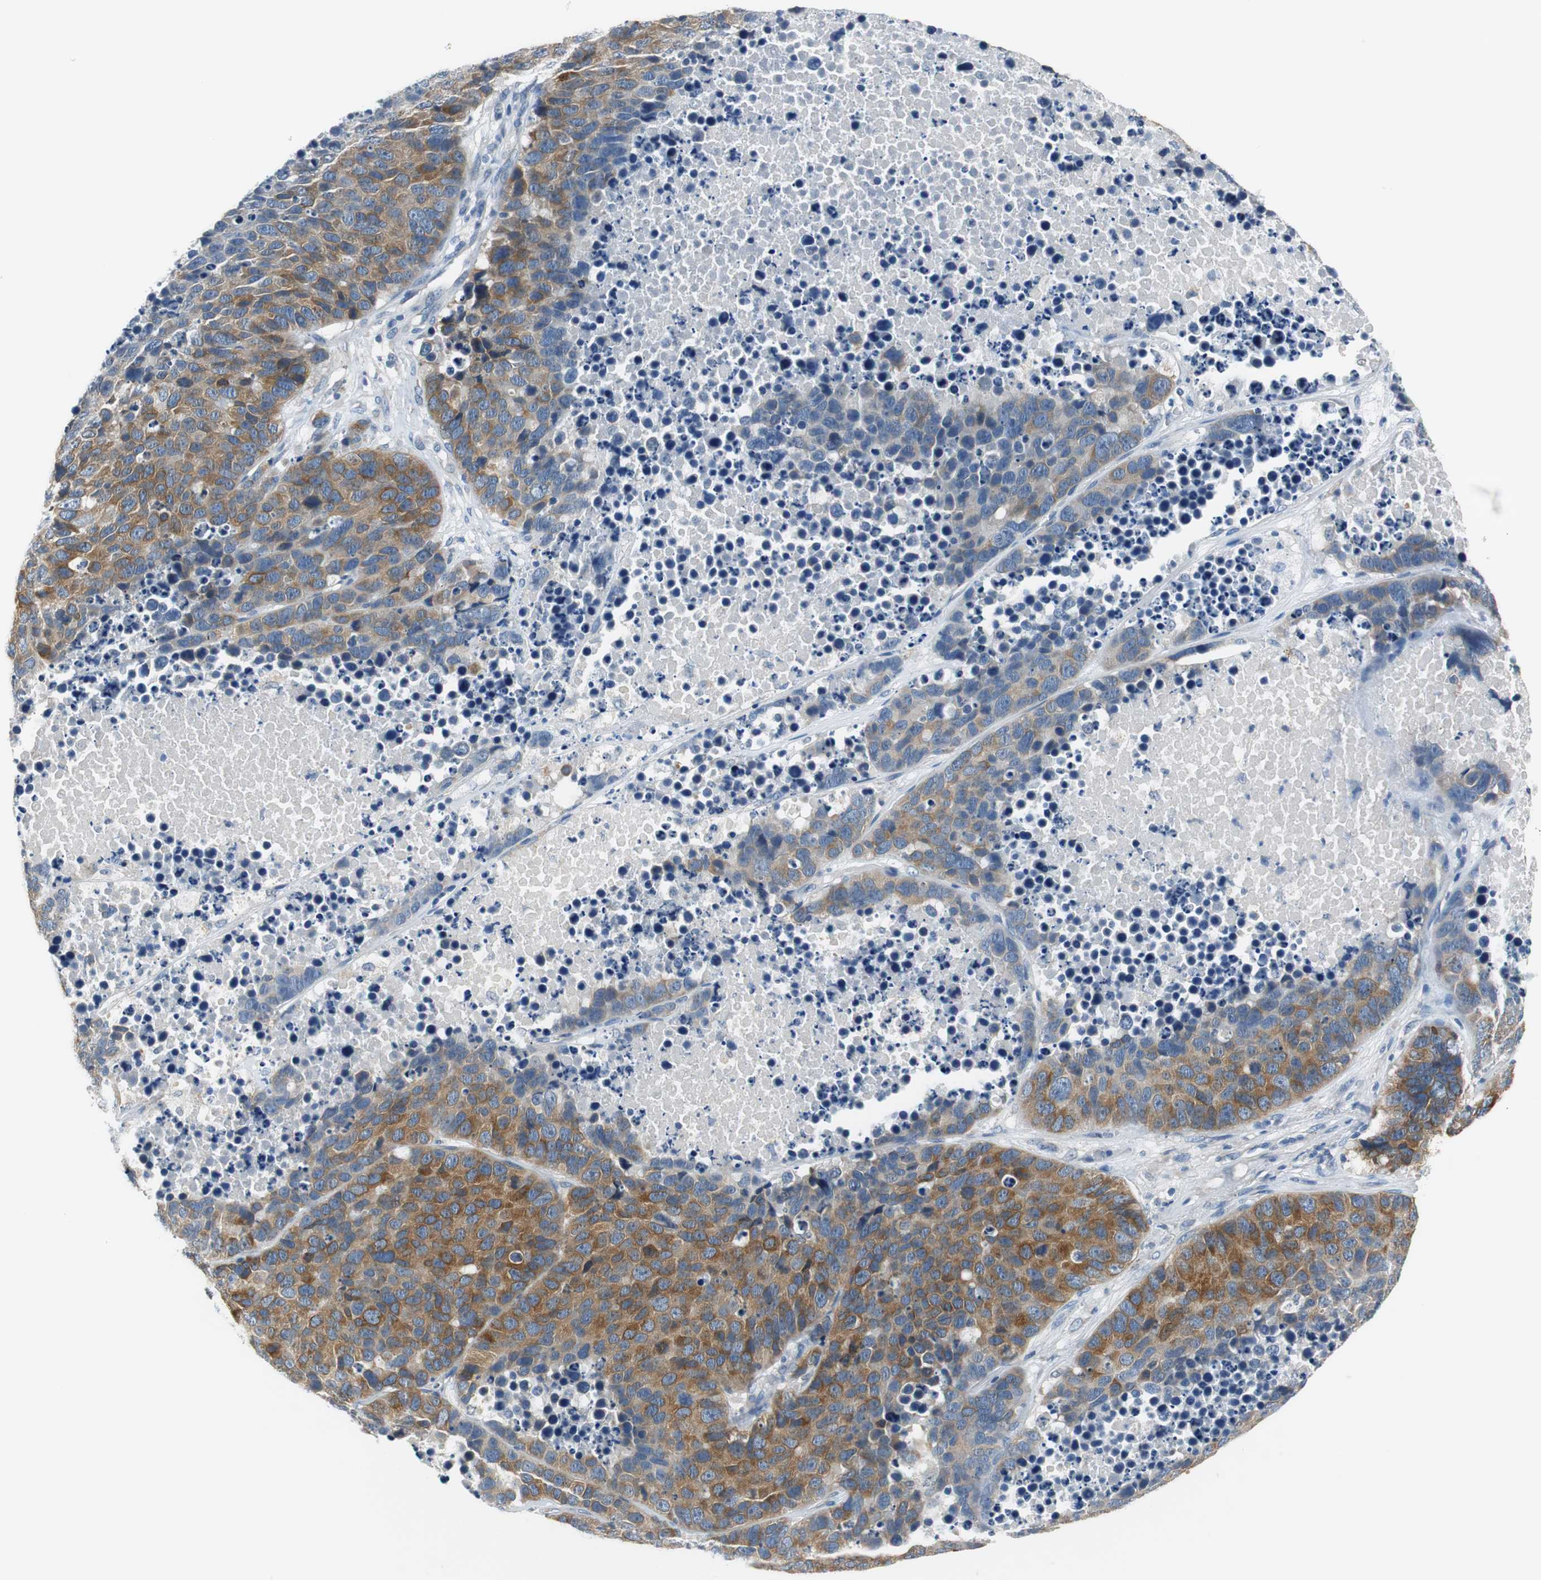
{"staining": {"intensity": "strong", "quantity": ">75%", "location": "cytoplasmic/membranous"}, "tissue": "carcinoid", "cell_type": "Tumor cells", "image_type": "cancer", "snomed": [{"axis": "morphology", "description": "Carcinoid, malignant, NOS"}, {"axis": "topography", "description": "Lung"}], "caption": "There is high levels of strong cytoplasmic/membranous positivity in tumor cells of carcinoid (malignant), as demonstrated by immunohistochemical staining (brown color).", "gene": "FADS2", "patient": {"sex": "male", "age": 60}}